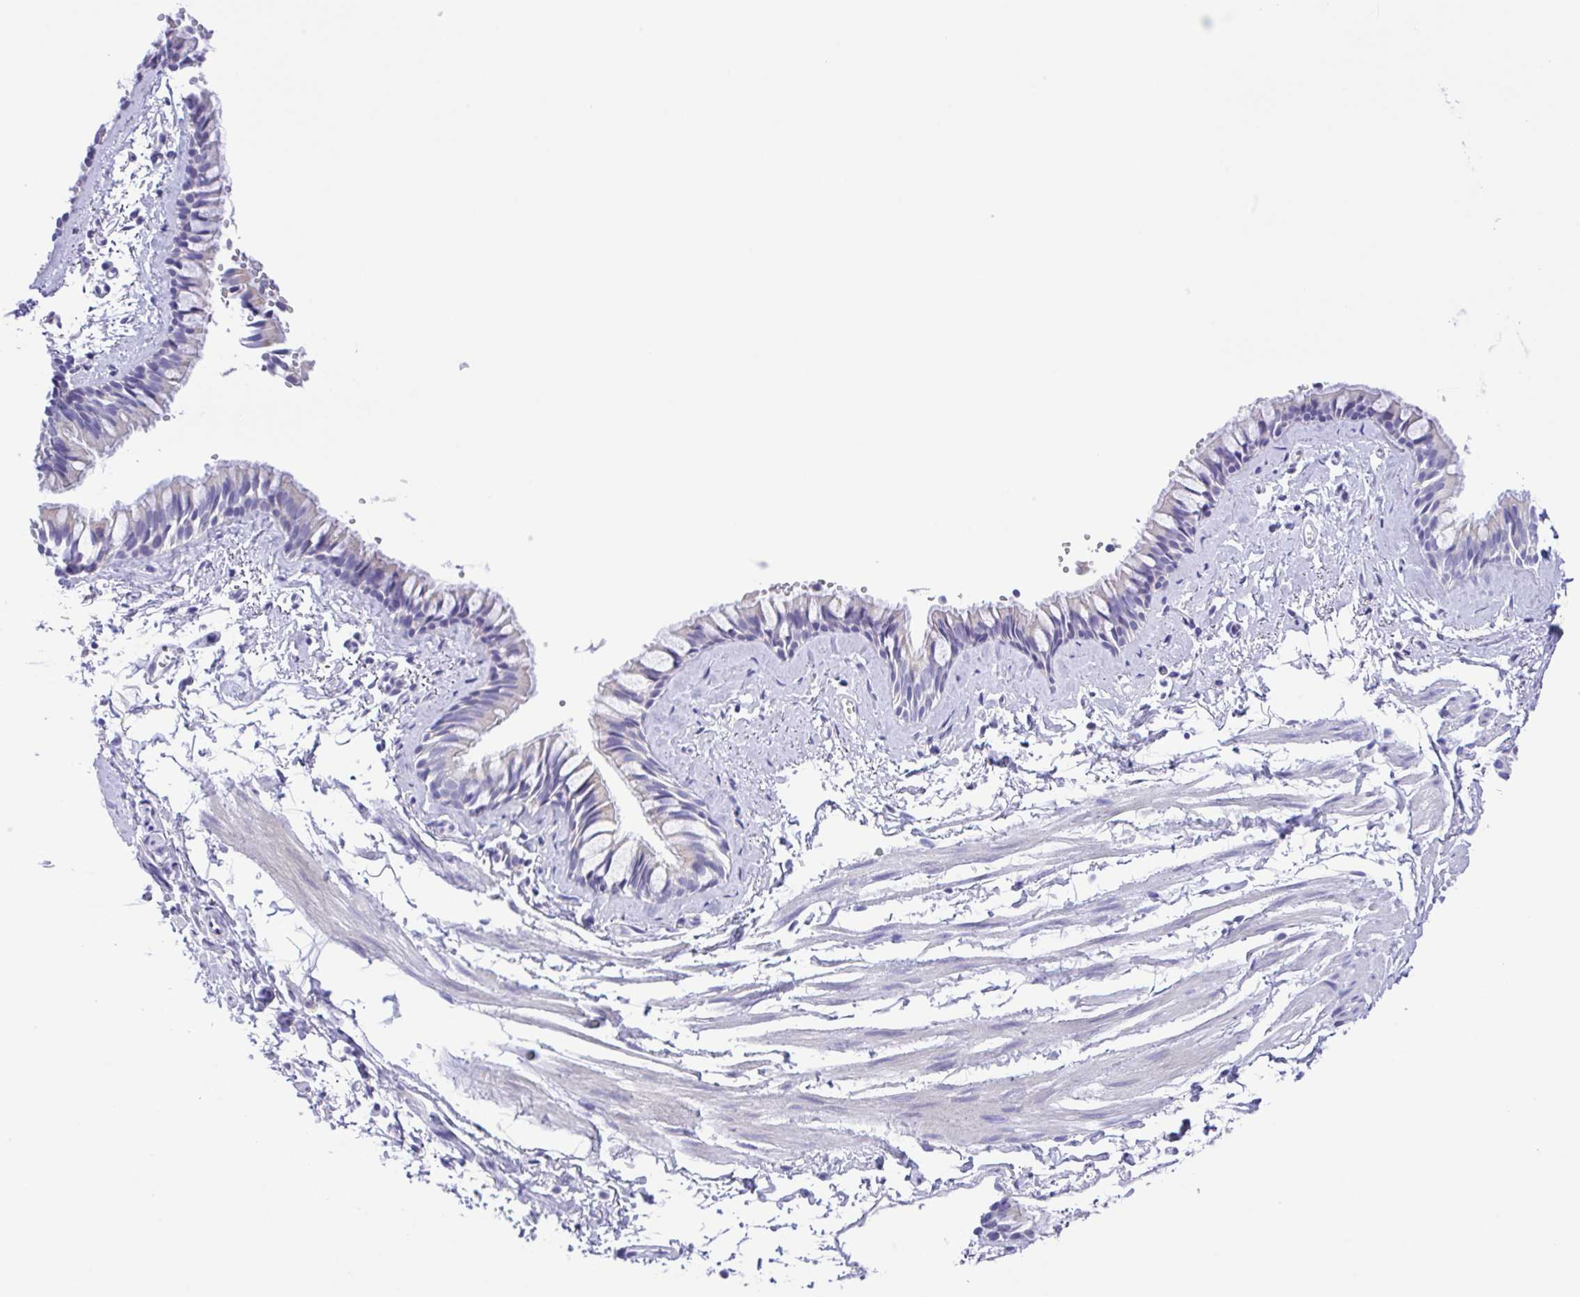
{"staining": {"intensity": "negative", "quantity": "none", "location": "none"}, "tissue": "bronchus", "cell_type": "Respiratory epithelial cells", "image_type": "normal", "snomed": [{"axis": "morphology", "description": "Normal tissue, NOS"}, {"axis": "topography", "description": "Bronchus"}], "caption": "Immunohistochemistry (IHC) of benign bronchus reveals no positivity in respiratory epithelial cells.", "gene": "CD72", "patient": {"sex": "female", "age": 59}}